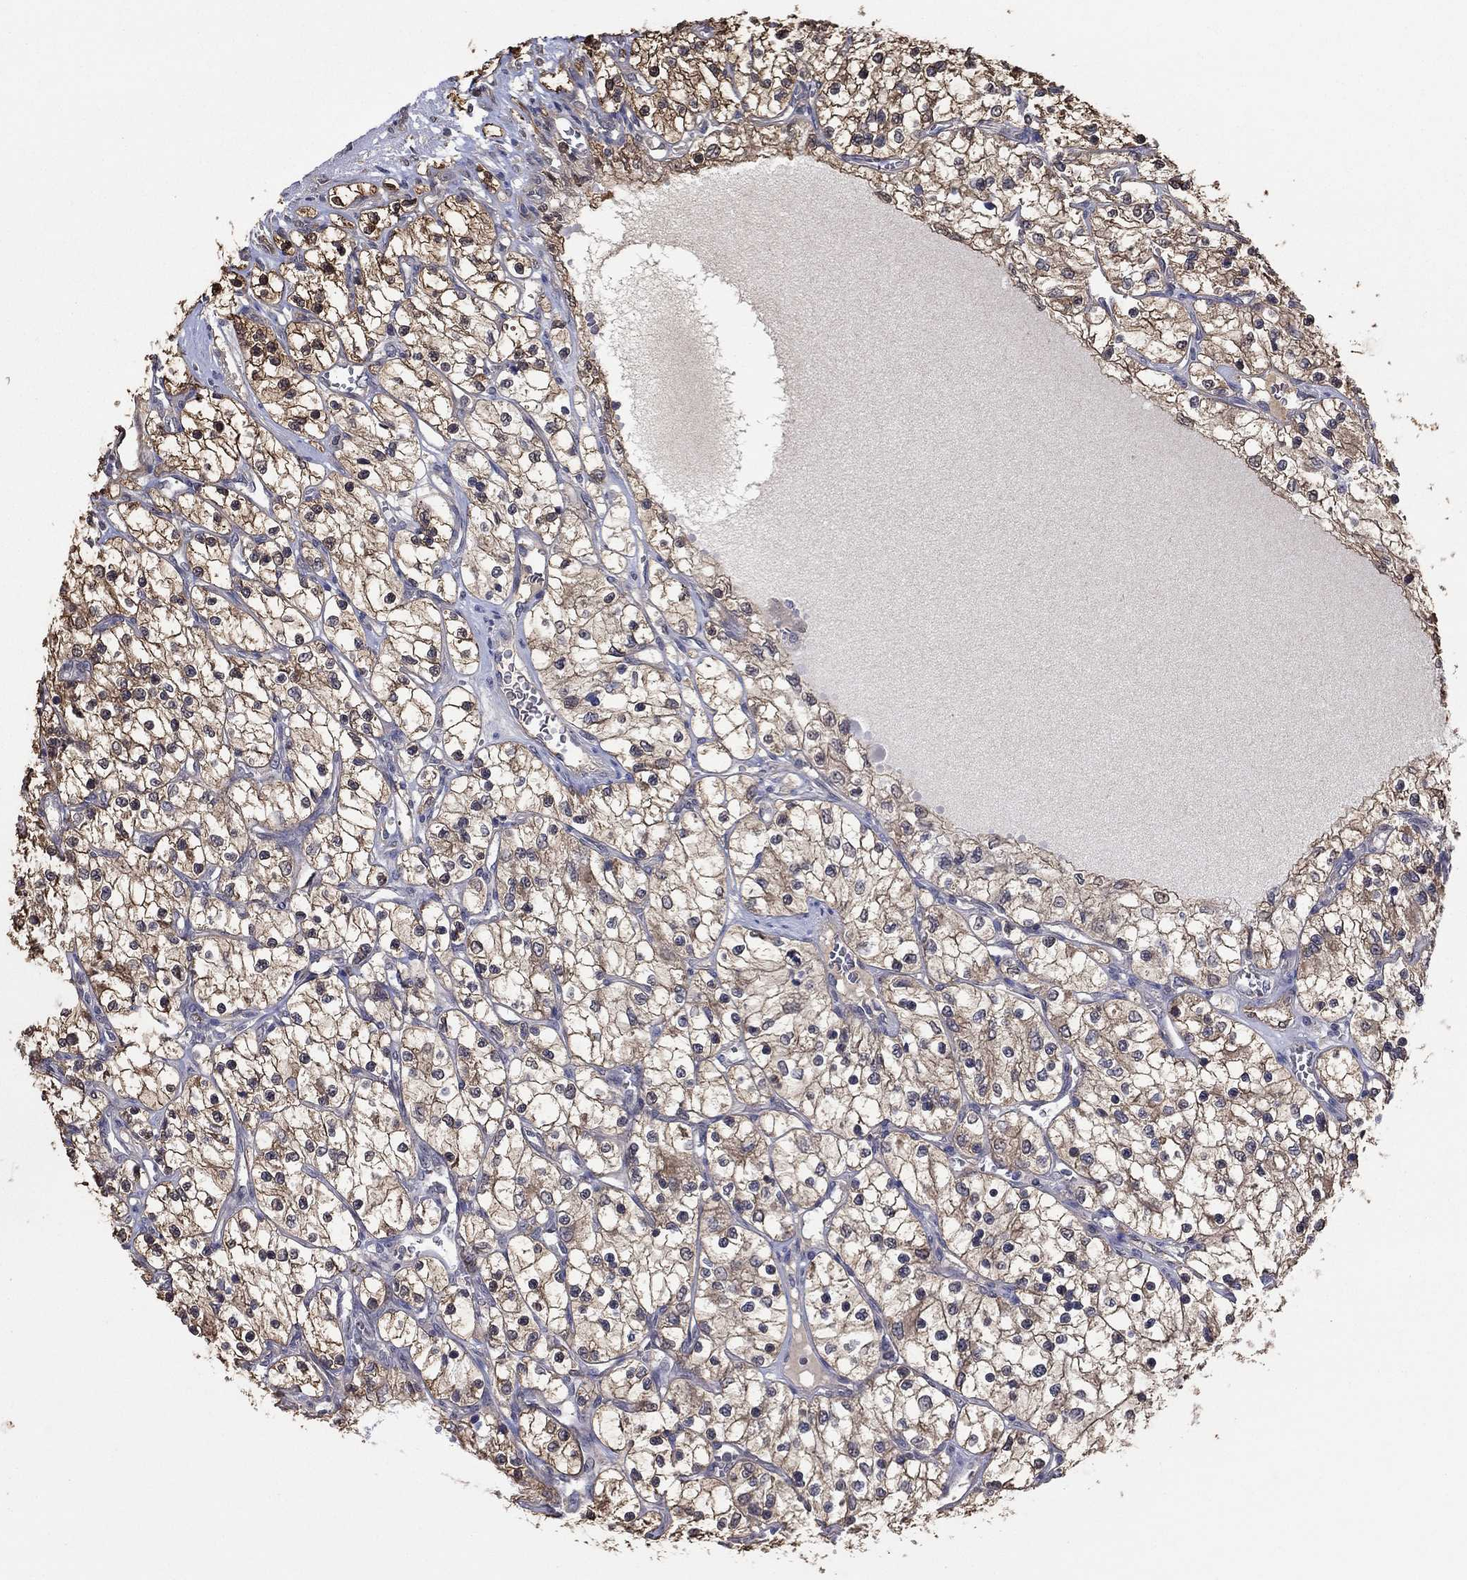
{"staining": {"intensity": "moderate", "quantity": "25%-75%", "location": "cytoplasmic/membranous"}, "tissue": "renal cancer", "cell_type": "Tumor cells", "image_type": "cancer", "snomed": [{"axis": "morphology", "description": "Adenocarcinoma, NOS"}, {"axis": "topography", "description": "Kidney"}], "caption": "Immunohistochemical staining of human renal cancer (adenocarcinoma) exhibits medium levels of moderate cytoplasmic/membranous protein staining in approximately 25%-75% of tumor cells. (DAB (3,3'-diaminobenzidine) = brown stain, brightfield microscopy at high magnification).", "gene": "RNF114", "patient": {"sex": "female", "age": 69}}